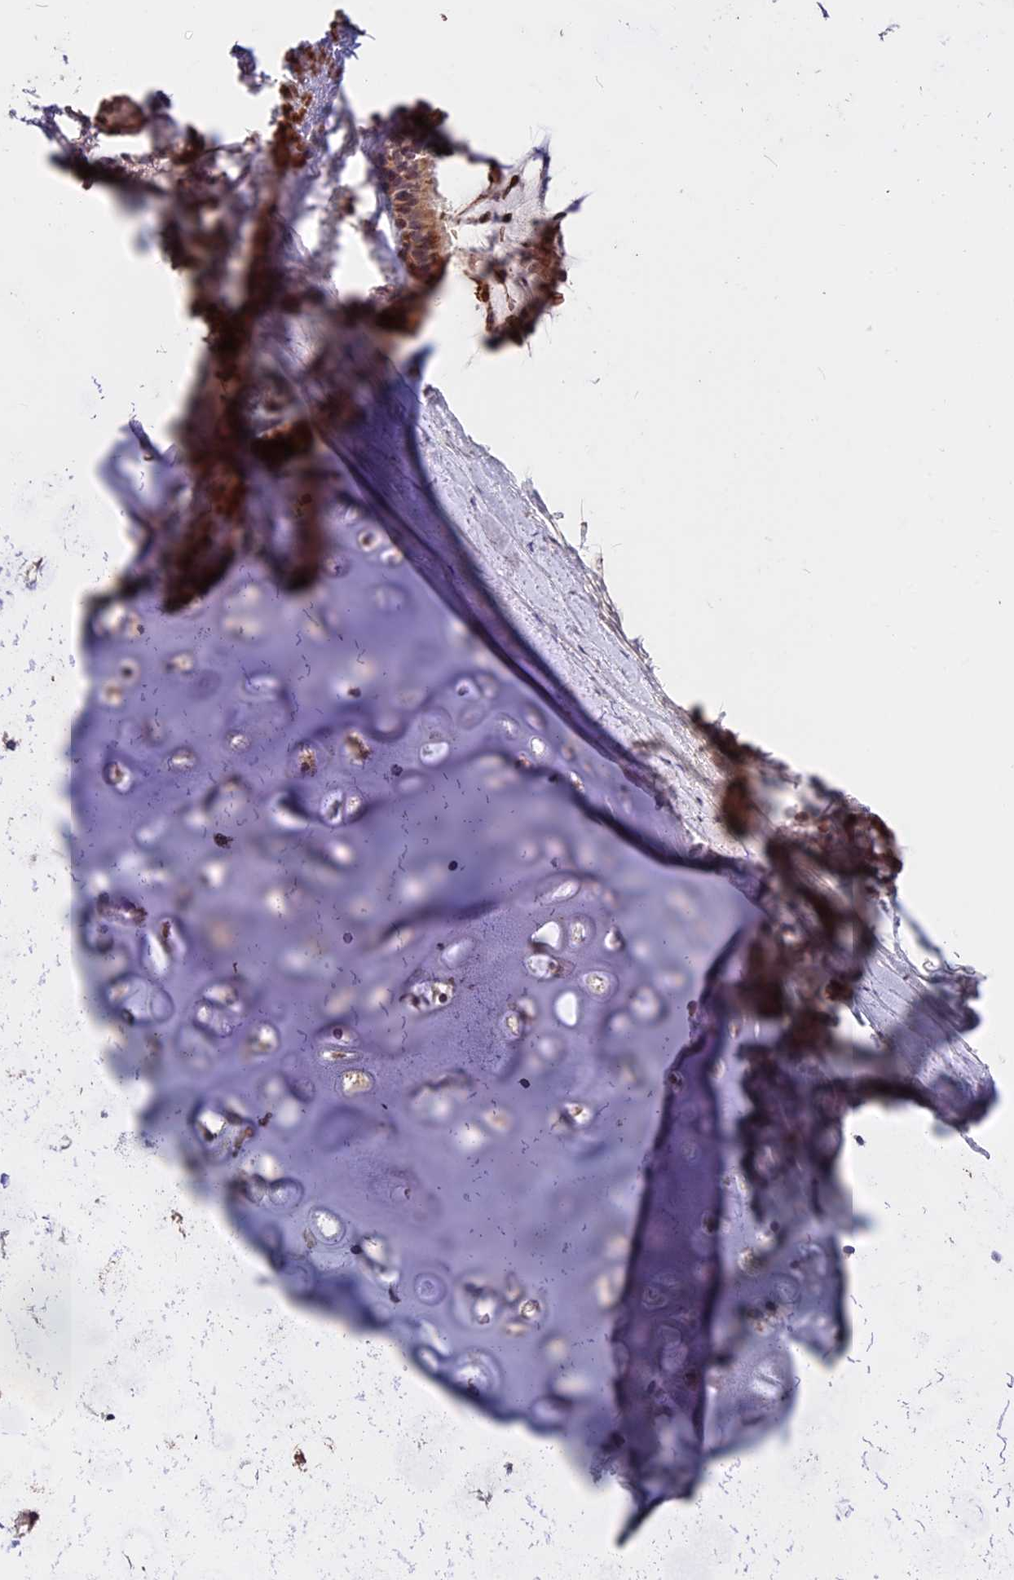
{"staining": {"intensity": "negative", "quantity": "none", "location": "none"}, "tissue": "adipose tissue", "cell_type": "Adipocytes", "image_type": "normal", "snomed": [{"axis": "morphology", "description": "Normal tissue, NOS"}, {"axis": "topography", "description": "Lymph node"}, {"axis": "topography", "description": "Bronchus"}], "caption": "DAB (3,3'-diaminobenzidine) immunohistochemical staining of normal adipose tissue demonstrates no significant staining in adipocytes. (DAB (3,3'-diaminobenzidine) immunohistochemistry (IHC) visualized using brightfield microscopy, high magnification).", "gene": "ZC3H10", "patient": {"sex": "male", "age": 63}}